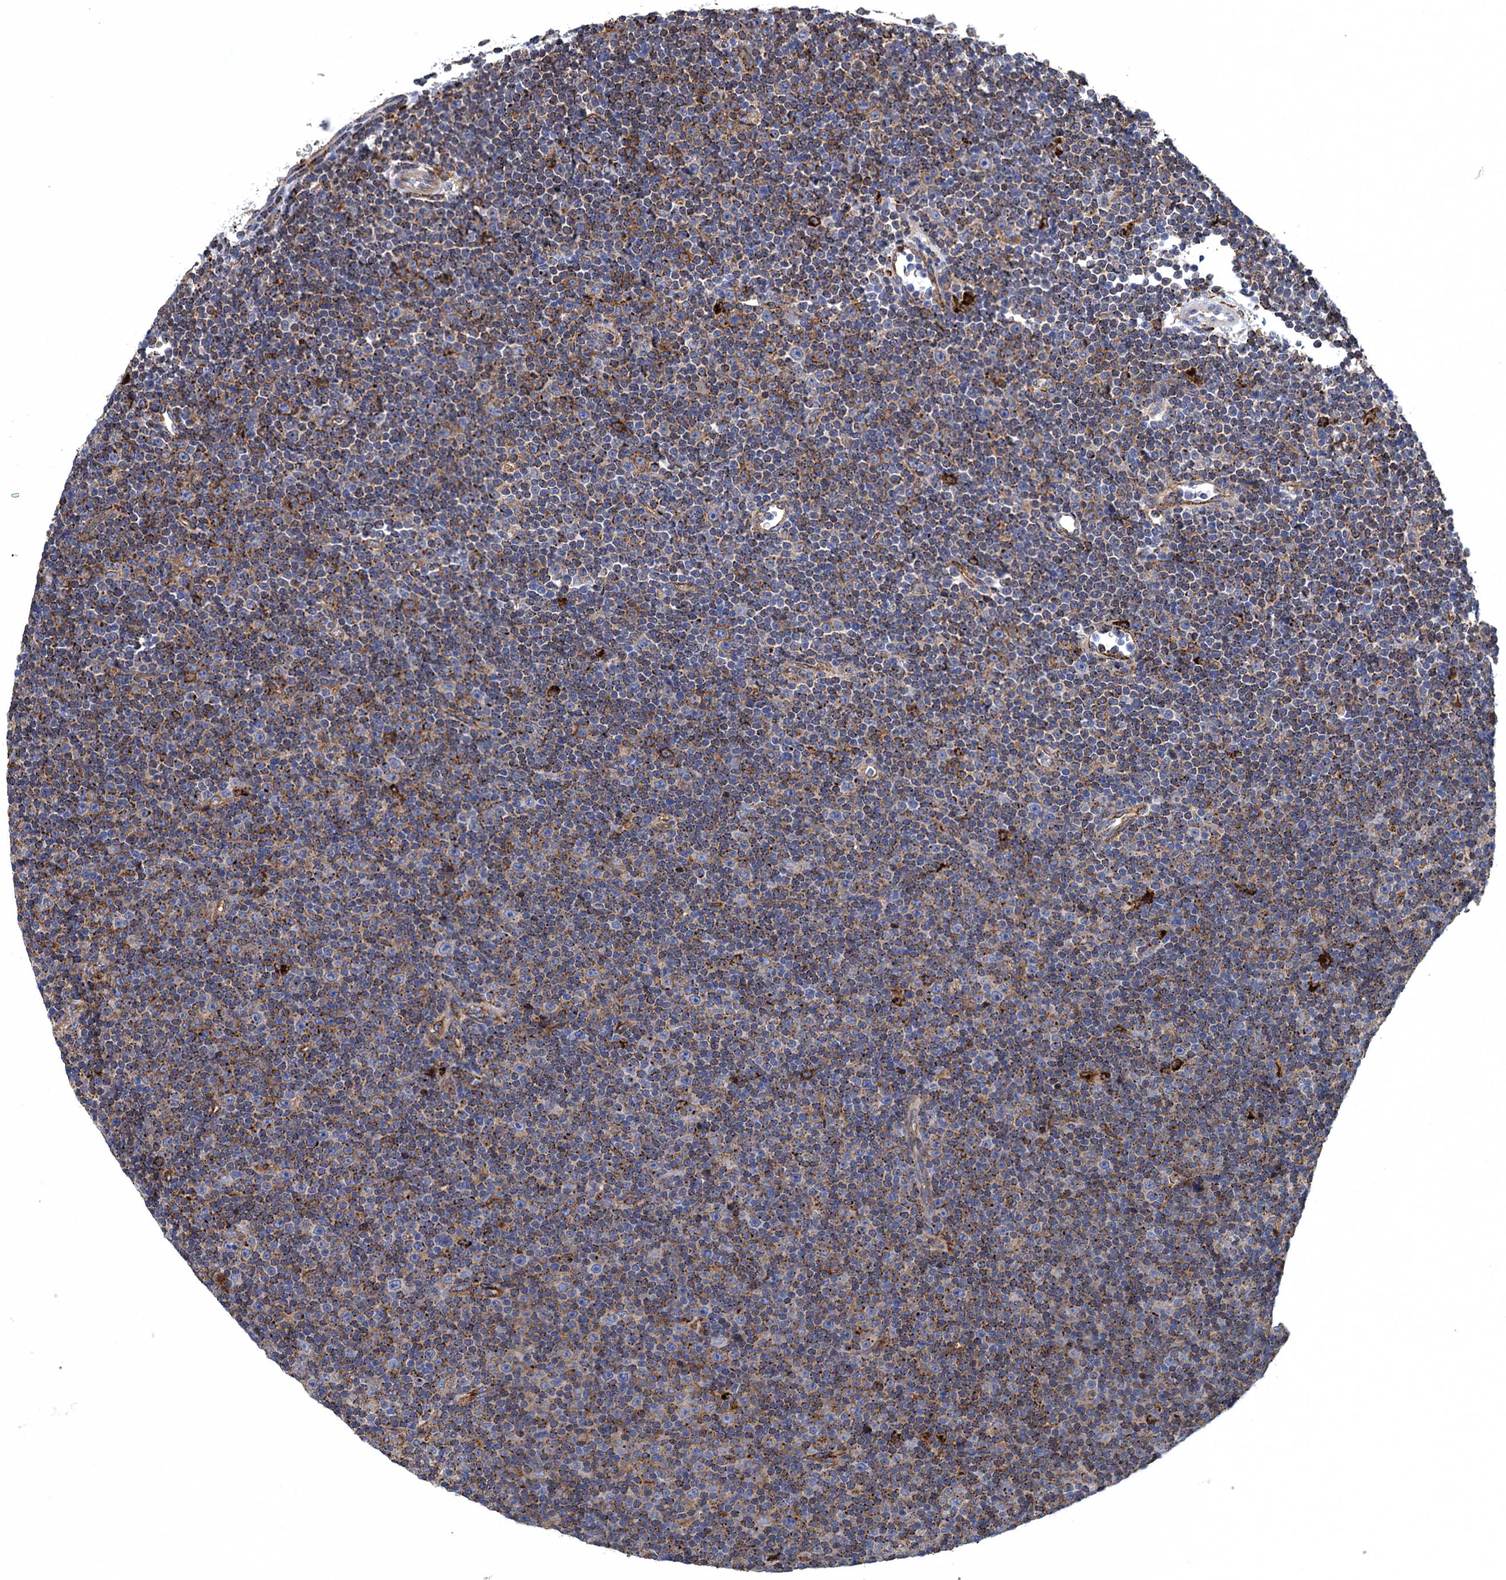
{"staining": {"intensity": "negative", "quantity": "none", "location": "none"}, "tissue": "lymphoma", "cell_type": "Tumor cells", "image_type": "cancer", "snomed": [{"axis": "morphology", "description": "Malignant lymphoma, non-Hodgkin's type, Low grade"}, {"axis": "topography", "description": "Lymph node"}], "caption": "There is no significant expression in tumor cells of low-grade malignant lymphoma, non-Hodgkin's type.", "gene": "DNHD1", "patient": {"sex": "female", "age": 67}}